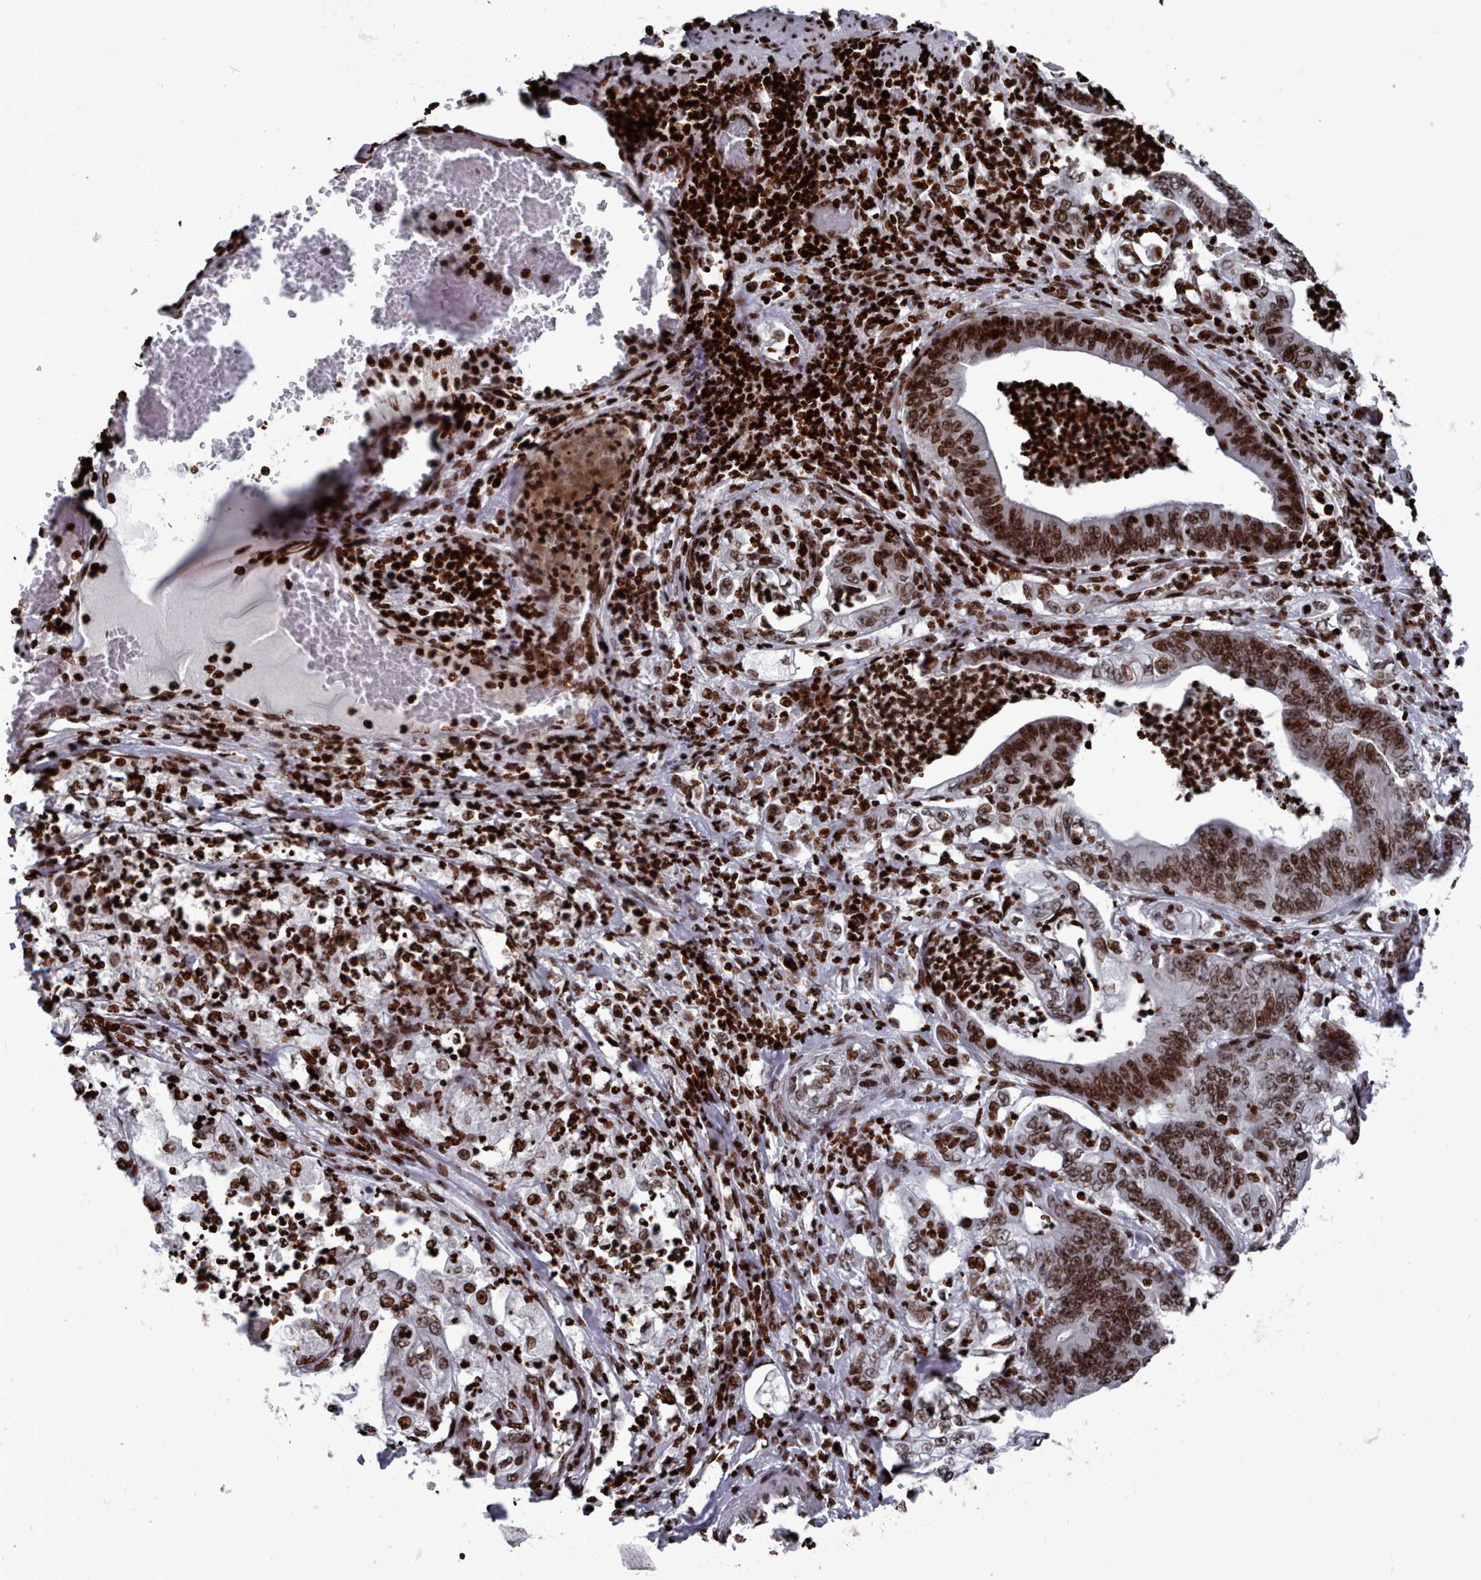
{"staining": {"intensity": "strong", "quantity": ">75%", "location": "nuclear"}, "tissue": "stomach cancer", "cell_type": "Tumor cells", "image_type": "cancer", "snomed": [{"axis": "morphology", "description": "Adenocarcinoma, NOS"}, {"axis": "topography", "description": "Stomach"}], "caption": "Immunohistochemical staining of adenocarcinoma (stomach) displays high levels of strong nuclear staining in approximately >75% of tumor cells. (DAB IHC, brown staining for protein, blue staining for nuclei).", "gene": "PCDHB12", "patient": {"sex": "female", "age": 73}}